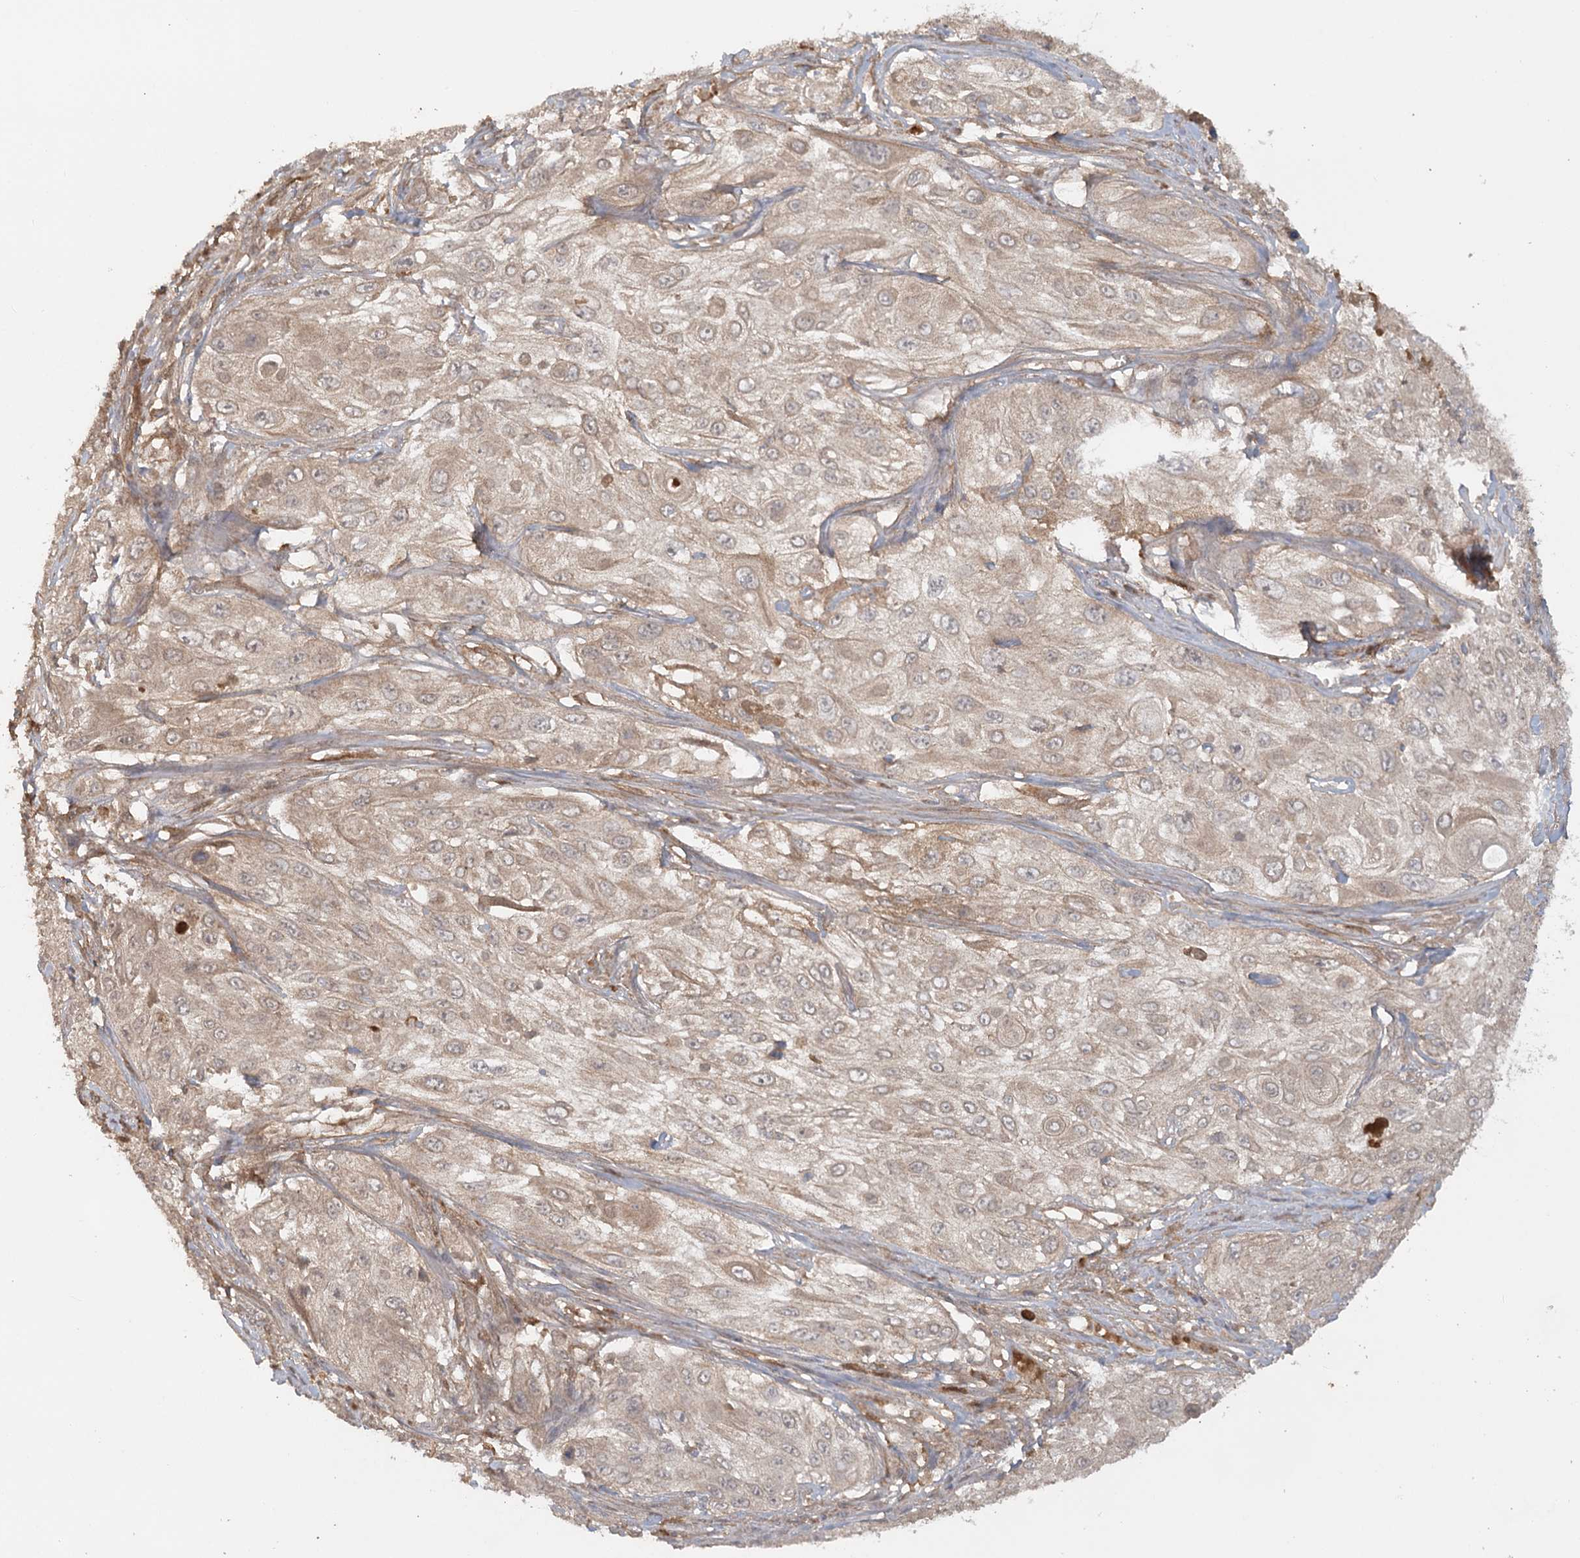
{"staining": {"intensity": "weak", "quantity": "<25%", "location": "cytoplasmic/membranous"}, "tissue": "cervical cancer", "cell_type": "Tumor cells", "image_type": "cancer", "snomed": [{"axis": "morphology", "description": "Squamous cell carcinoma, NOS"}, {"axis": "topography", "description": "Cervix"}], "caption": "Human squamous cell carcinoma (cervical) stained for a protein using immunohistochemistry (IHC) demonstrates no expression in tumor cells.", "gene": "ARL13A", "patient": {"sex": "female", "age": 42}}